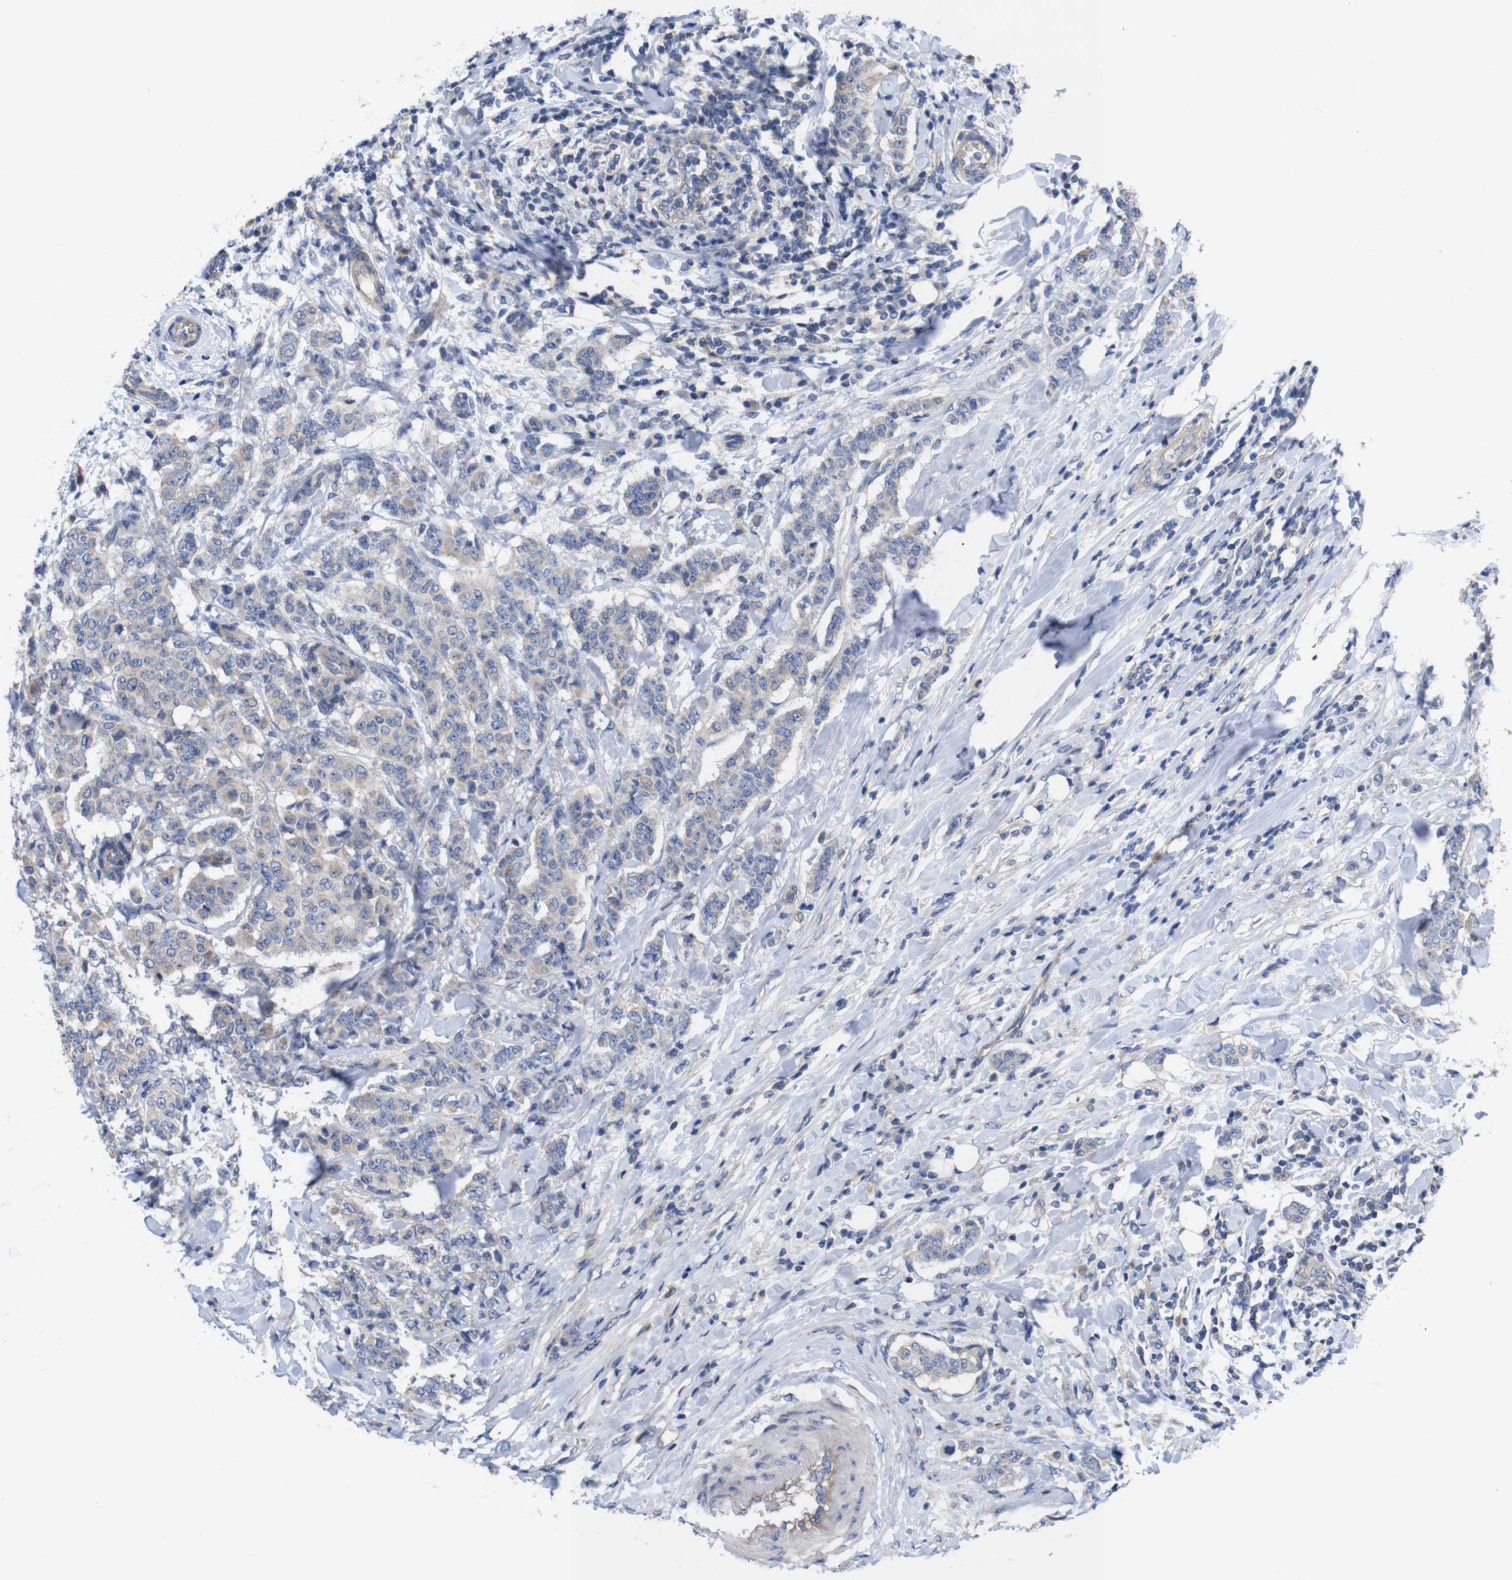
{"staining": {"intensity": "weak", "quantity": "<25%", "location": "cytoplasmic/membranous"}, "tissue": "breast cancer", "cell_type": "Tumor cells", "image_type": "cancer", "snomed": [{"axis": "morphology", "description": "Duct carcinoma"}, {"axis": "topography", "description": "Breast"}], "caption": "This is a histopathology image of IHC staining of breast invasive ductal carcinoma, which shows no staining in tumor cells.", "gene": "USH1C", "patient": {"sex": "female", "age": 40}}